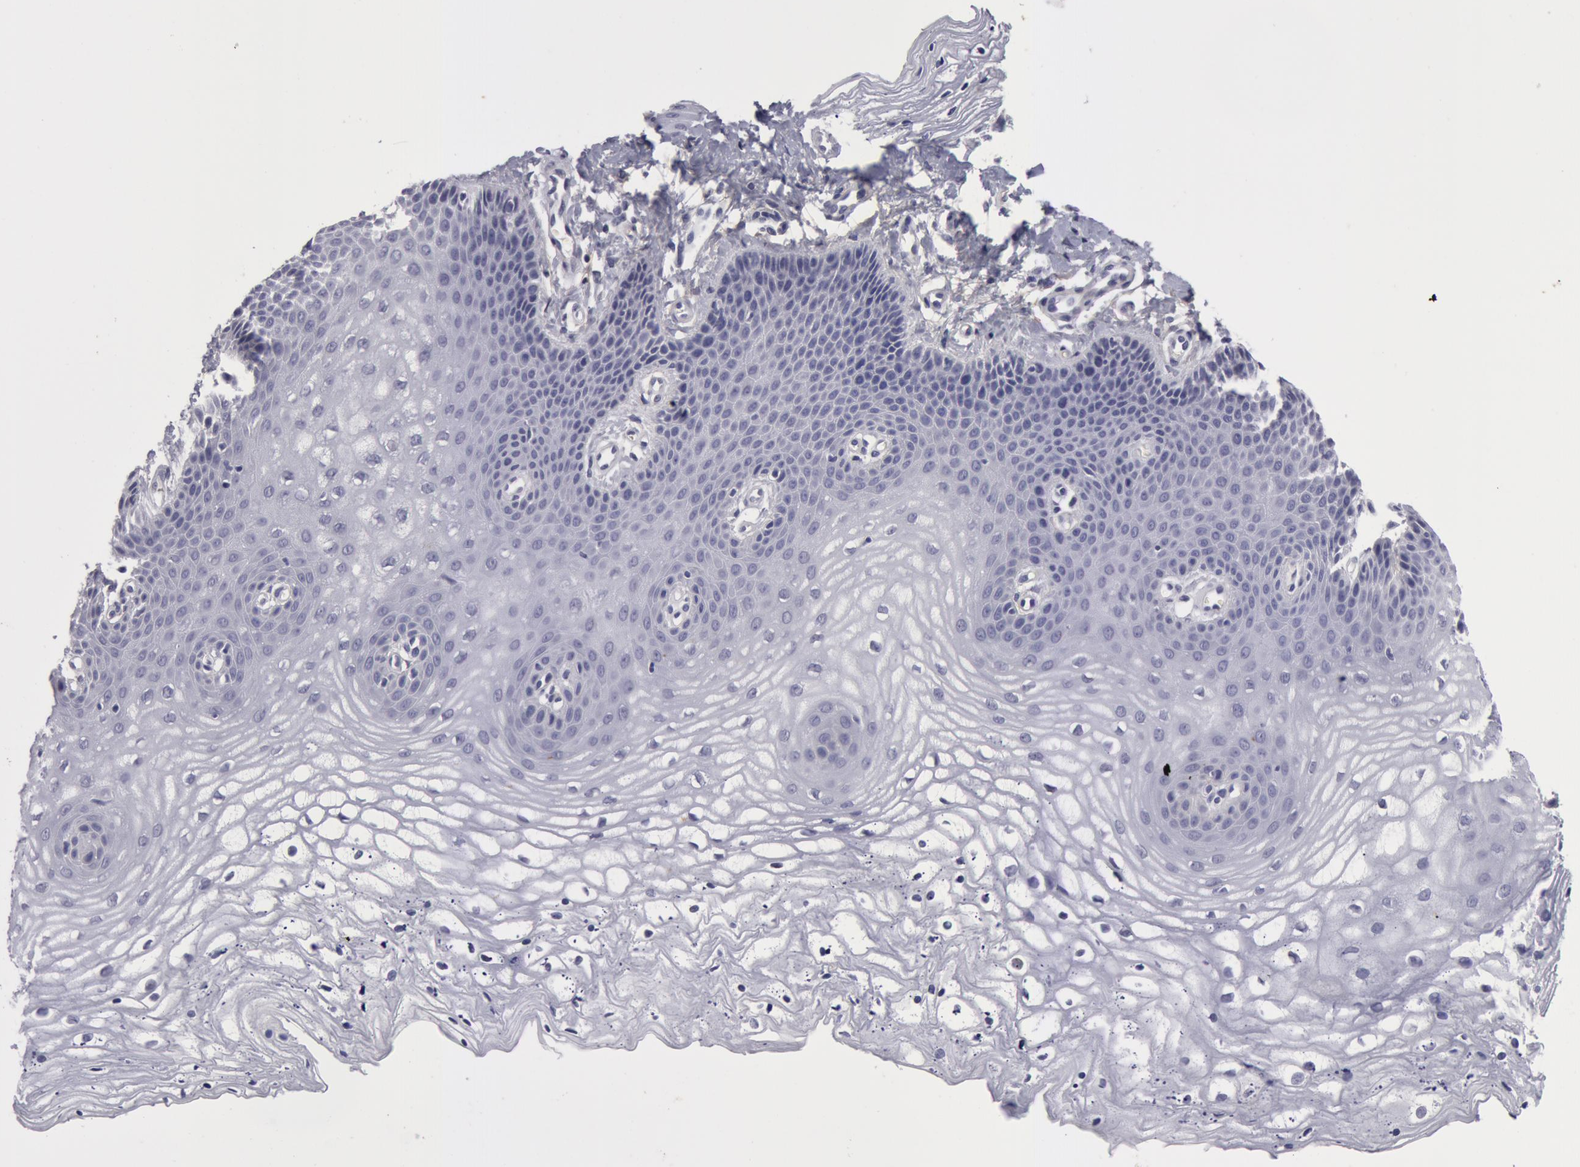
{"staining": {"intensity": "negative", "quantity": "none", "location": "none"}, "tissue": "vagina", "cell_type": "Squamous epithelial cells", "image_type": "normal", "snomed": [{"axis": "morphology", "description": "Normal tissue, NOS"}, {"axis": "topography", "description": "Vagina"}], "caption": "Vagina was stained to show a protein in brown. There is no significant positivity in squamous epithelial cells. Brightfield microscopy of immunohistochemistry stained with DAB (brown) and hematoxylin (blue), captured at high magnification.", "gene": "NLGN4X", "patient": {"sex": "female", "age": 68}}